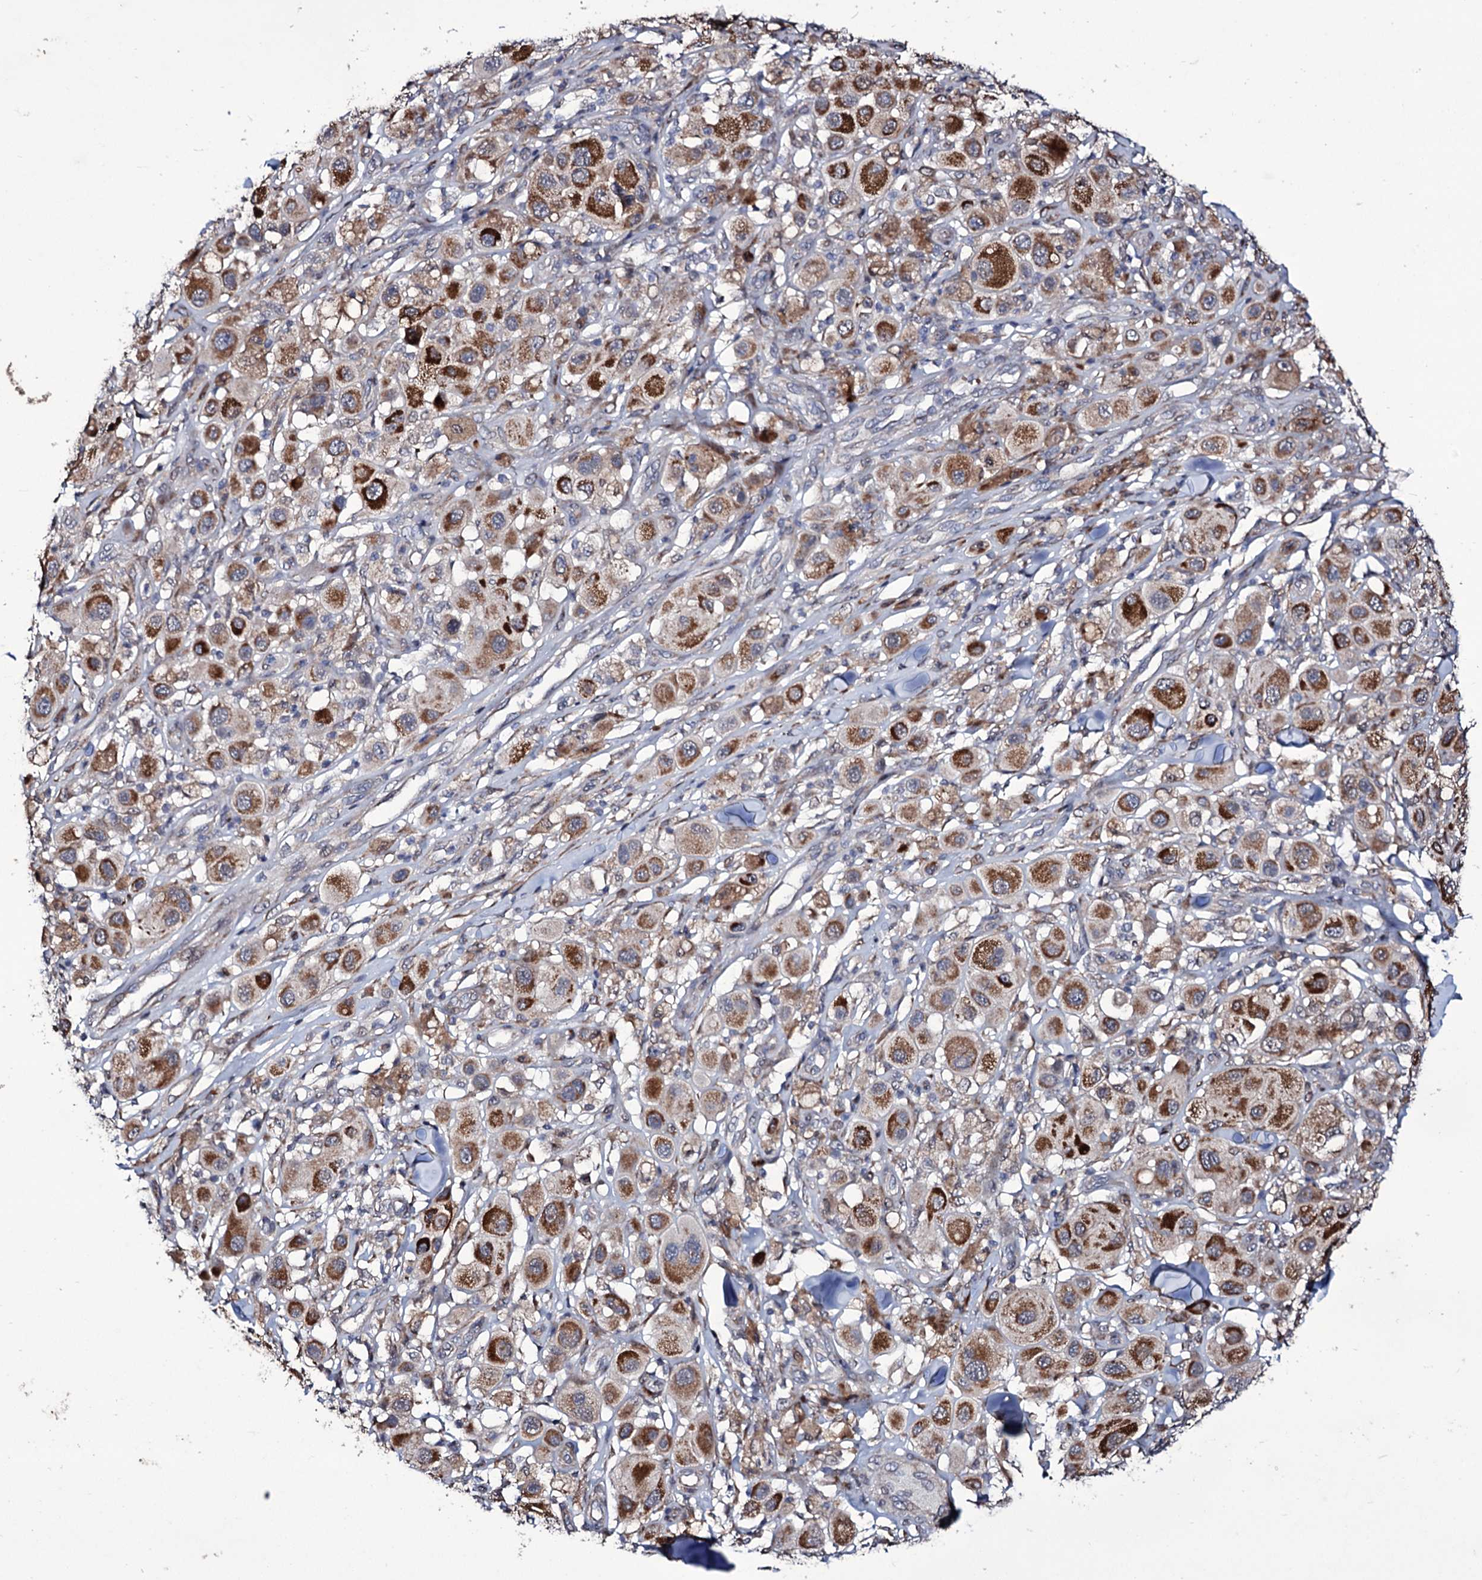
{"staining": {"intensity": "strong", "quantity": ">75%", "location": "cytoplasmic/membranous"}, "tissue": "melanoma", "cell_type": "Tumor cells", "image_type": "cancer", "snomed": [{"axis": "morphology", "description": "Malignant melanoma, Metastatic site"}, {"axis": "topography", "description": "Skin"}], "caption": "DAB immunohistochemical staining of human malignant melanoma (metastatic site) shows strong cytoplasmic/membranous protein positivity in about >75% of tumor cells. The staining was performed using DAB, with brown indicating positive protein expression. Nuclei are stained blue with hematoxylin.", "gene": "TUBGCP5", "patient": {"sex": "male", "age": 41}}